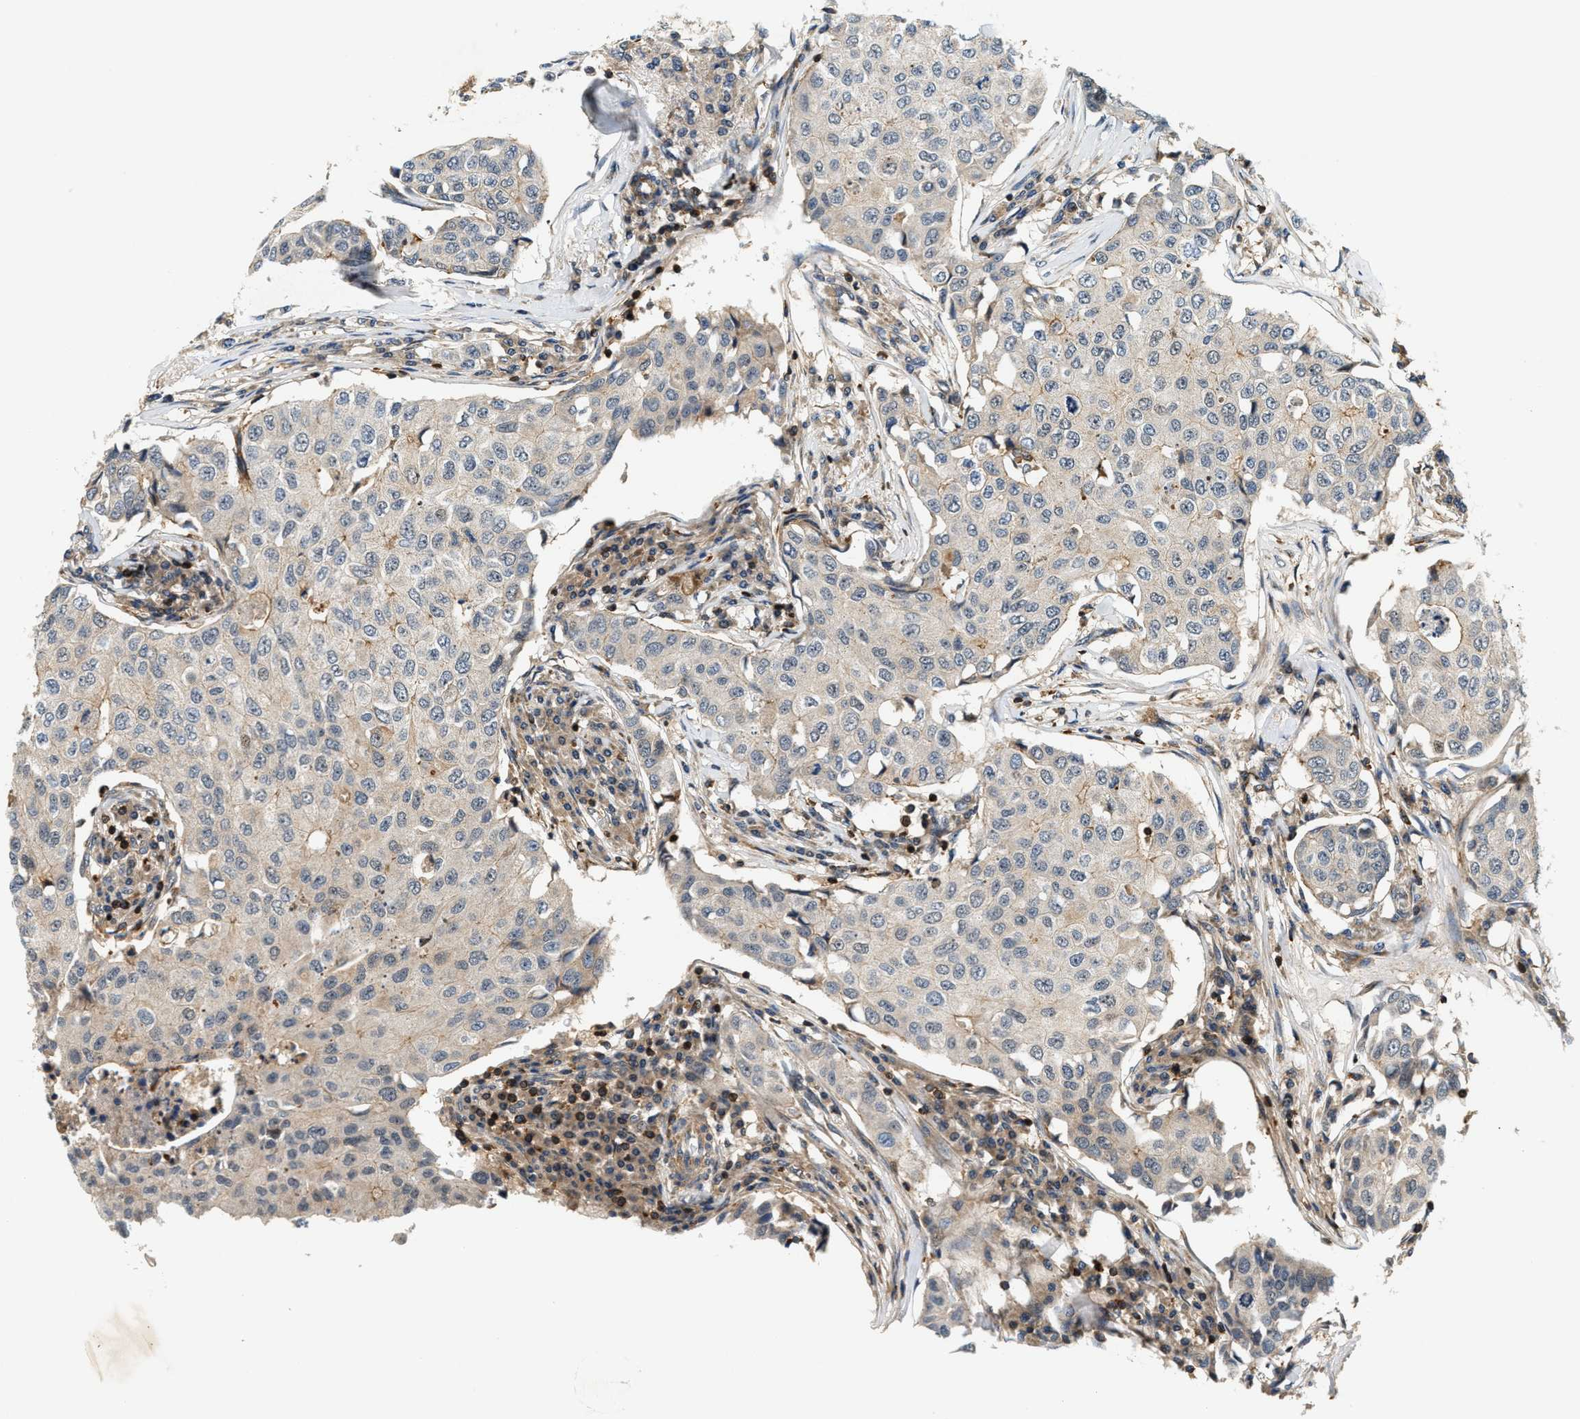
{"staining": {"intensity": "weak", "quantity": "25%-75%", "location": "cytoplasmic/membranous"}, "tissue": "breast cancer", "cell_type": "Tumor cells", "image_type": "cancer", "snomed": [{"axis": "morphology", "description": "Duct carcinoma"}, {"axis": "topography", "description": "Breast"}], "caption": "Weak cytoplasmic/membranous protein positivity is appreciated in about 25%-75% of tumor cells in breast cancer.", "gene": "SAMD9", "patient": {"sex": "female", "age": 80}}